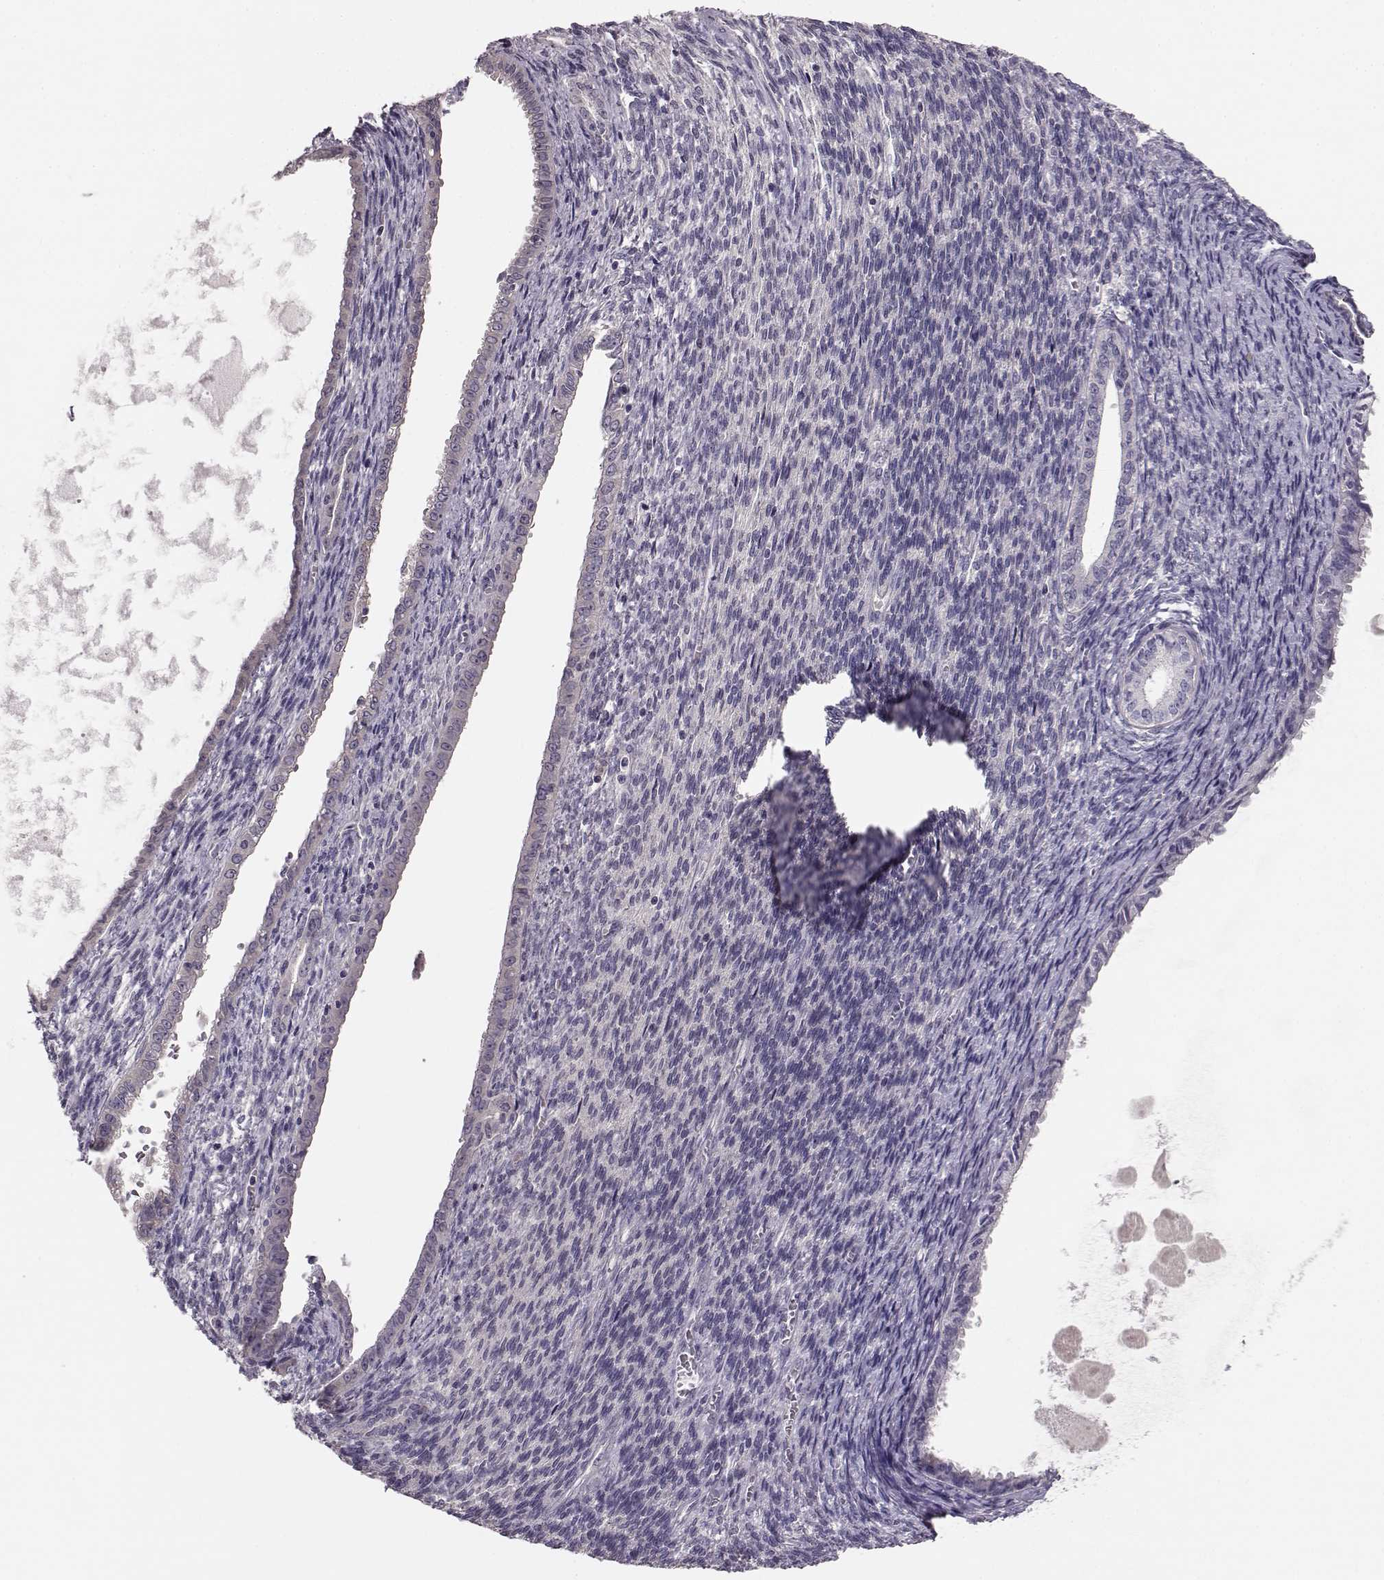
{"staining": {"intensity": "negative", "quantity": "none", "location": "none"}, "tissue": "endometrial cancer", "cell_type": "Tumor cells", "image_type": "cancer", "snomed": [{"axis": "morphology", "description": "Adenocarcinoma, NOS"}, {"axis": "topography", "description": "Endometrium"}], "caption": "A micrograph of endometrial cancer stained for a protein demonstrates no brown staining in tumor cells.", "gene": "BFSP2", "patient": {"sex": "female", "age": 86}}